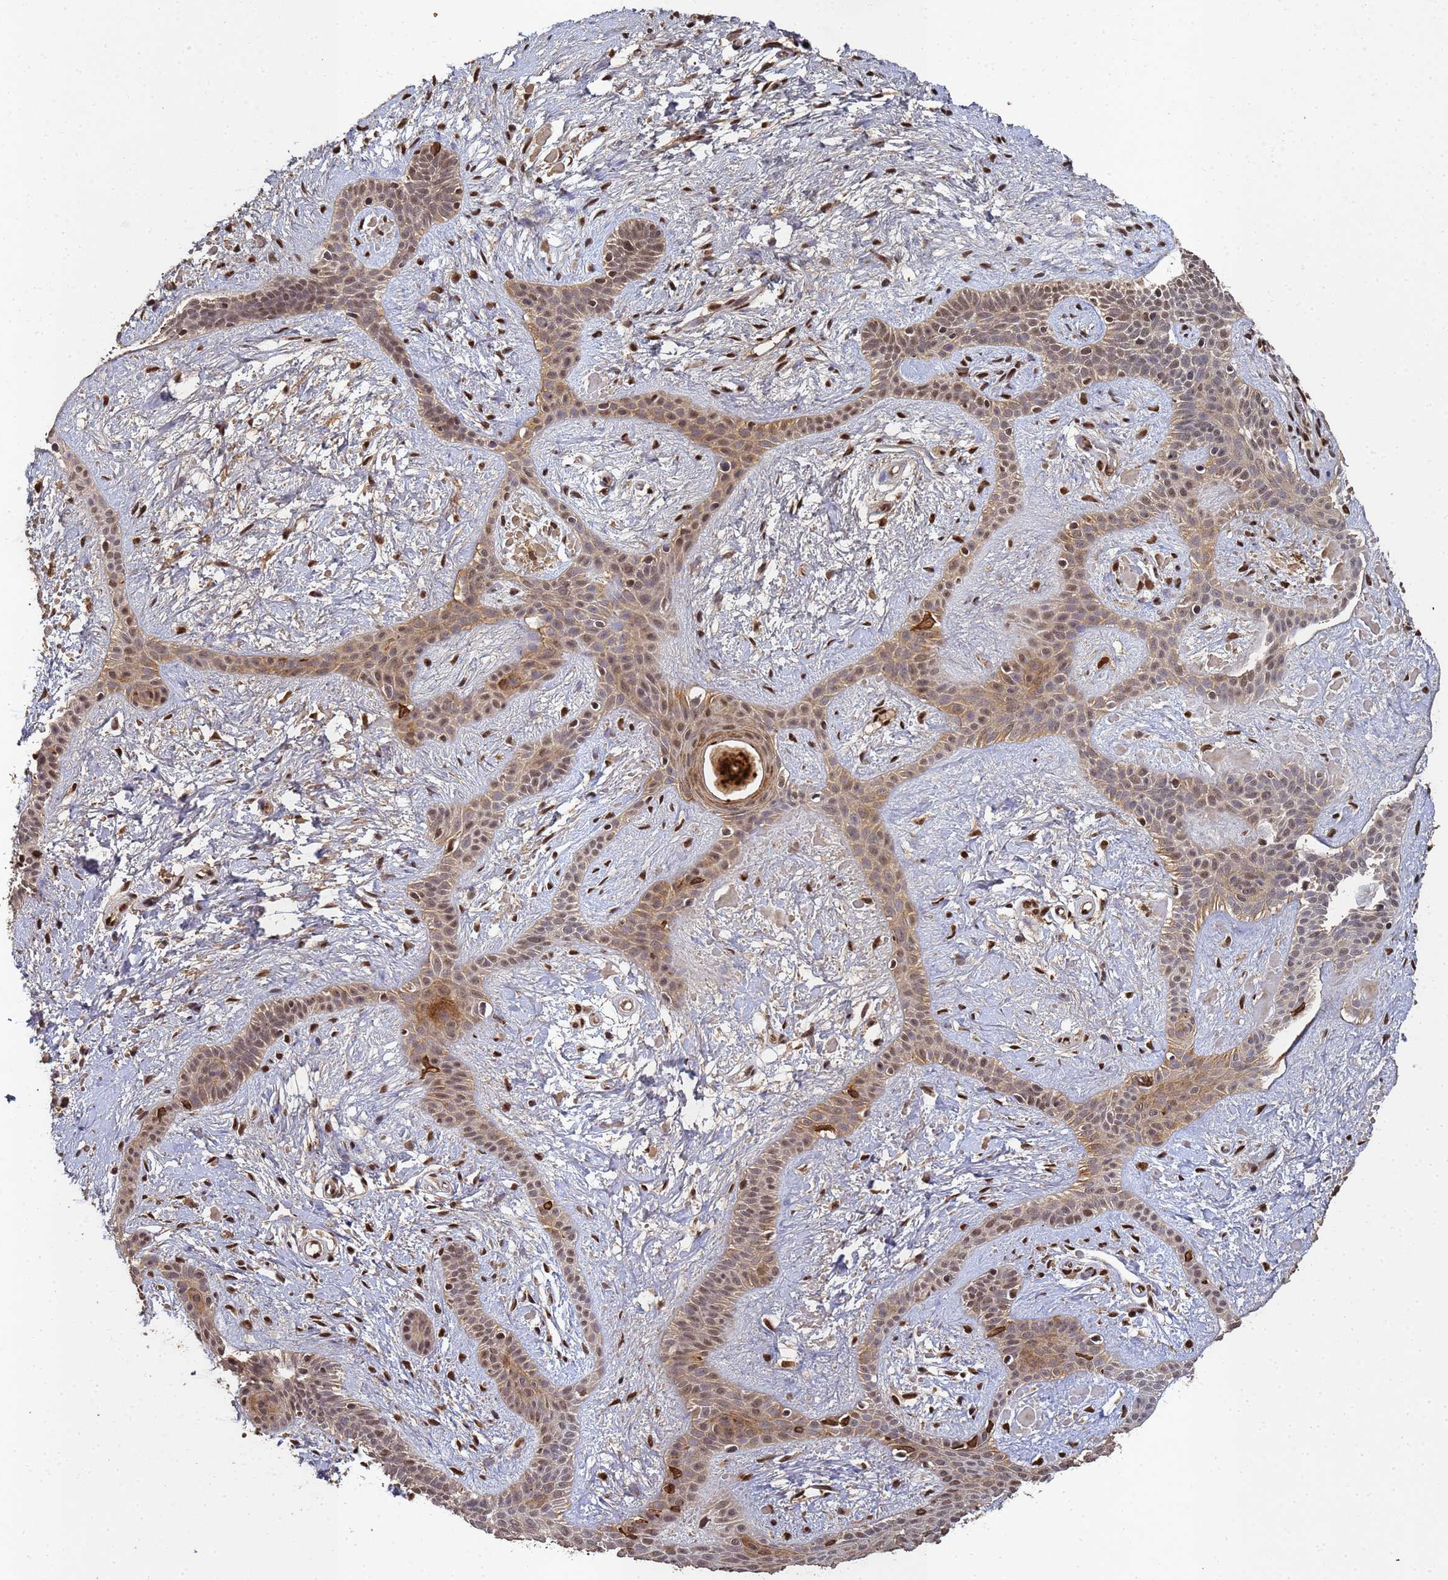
{"staining": {"intensity": "weak", "quantity": "25%-75%", "location": "cytoplasmic/membranous,nuclear"}, "tissue": "skin cancer", "cell_type": "Tumor cells", "image_type": "cancer", "snomed": [{"axis": "morphology", "description": "Basal cell carcinoma"}, {"axis": "topography", "description": "Skin"}], "caption": "Immunohistochemistry histopathology image of human skin basal cell carcinoma stained for a protein (brown), which shows low levels of weak cytoplasmic/membranous and nuclear staining in about 25%-75% of tumor cells.", "gene": "SECISBP2", "patient": {"sex": "male", "age": 78}}